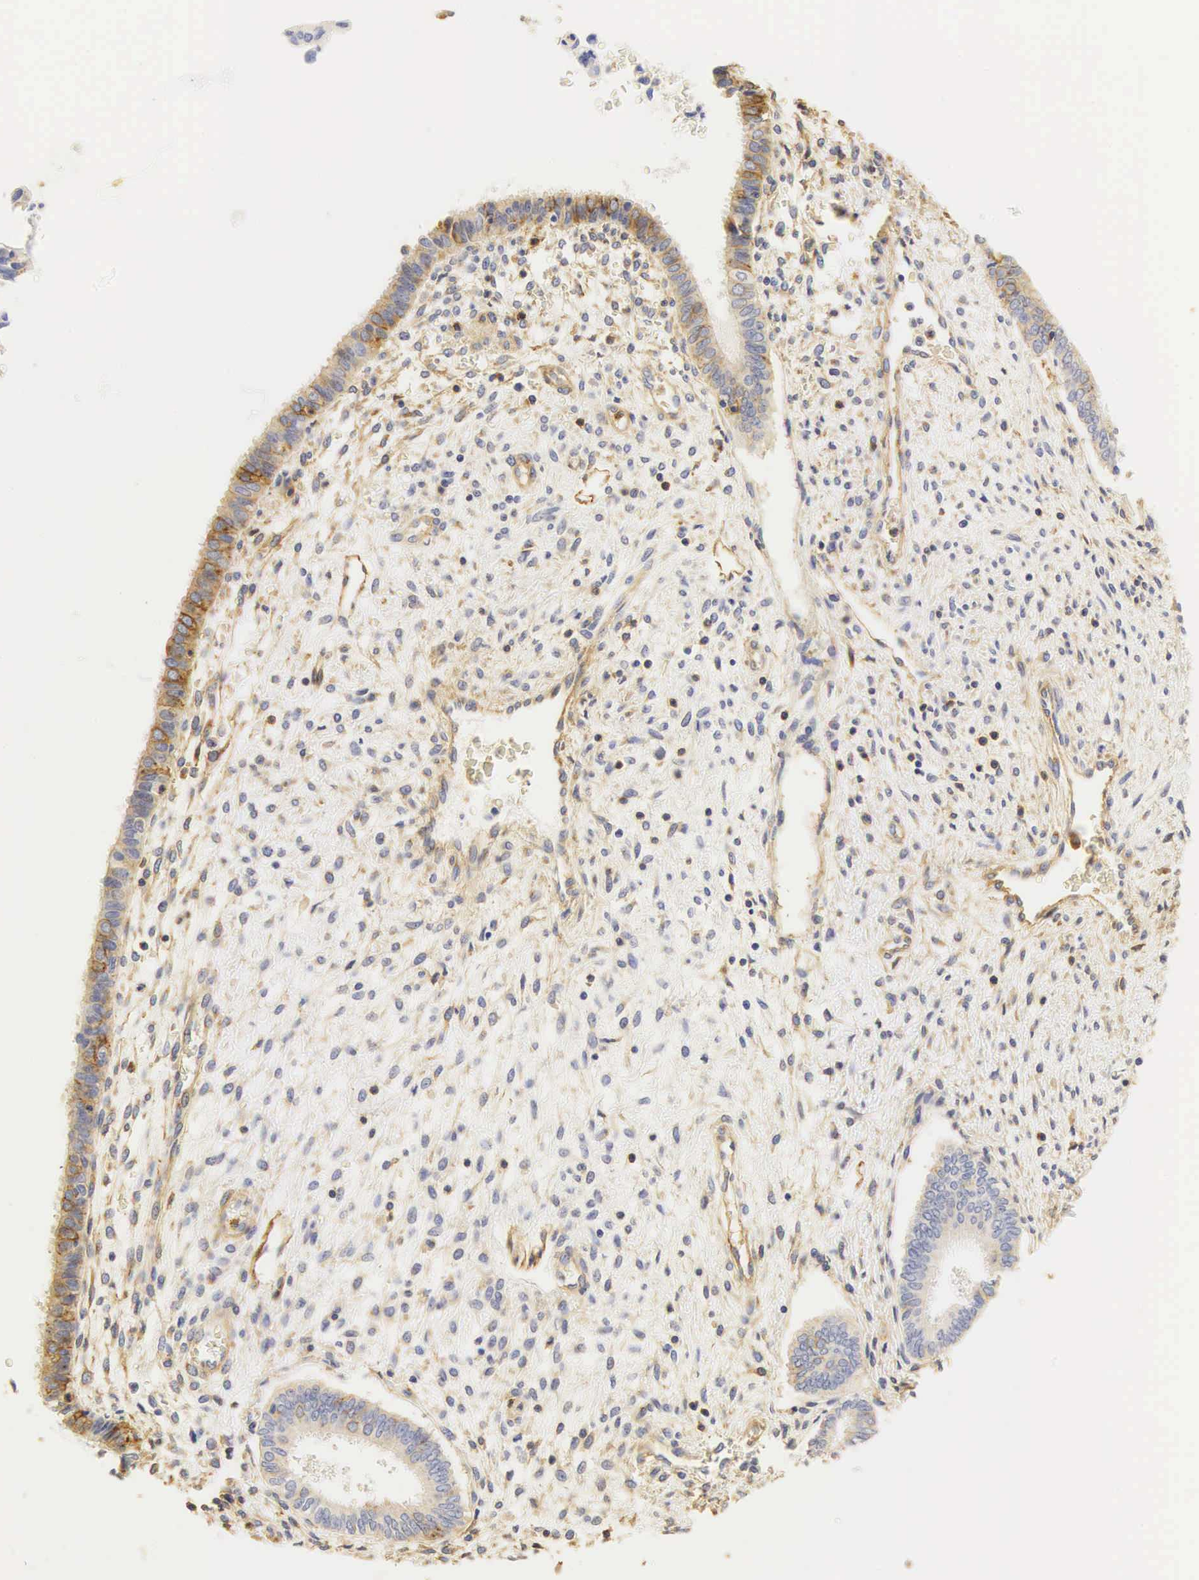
{"staining": {"intensity": "weak", "quantity": "<25%", "location": "cytoplasmic/membranous"}, "tissue": "cervical cancer", "cell_type": "Tumor cells", "image_type": "cancer", "snomed": [{"axis": "morphology", "description": "Normal tissue, NOS"}, {"axis": "morphology", "description": "Adenocarcinoma, NOS"}, {"axis": "topography", "description": "Cervix"}], "caption": "The immunohistochemistry (IHC) photomicrograph has no significant positivity in tumor cells of cervical adenocarcinoma tissue. (DAB (3,3'-diaminobenzidine) immunohistochemistry (IHC) visualized using brightfield microscopy, high magnification).", "gene": "CD99", "patient": {"sex": "female", "age": 34}}